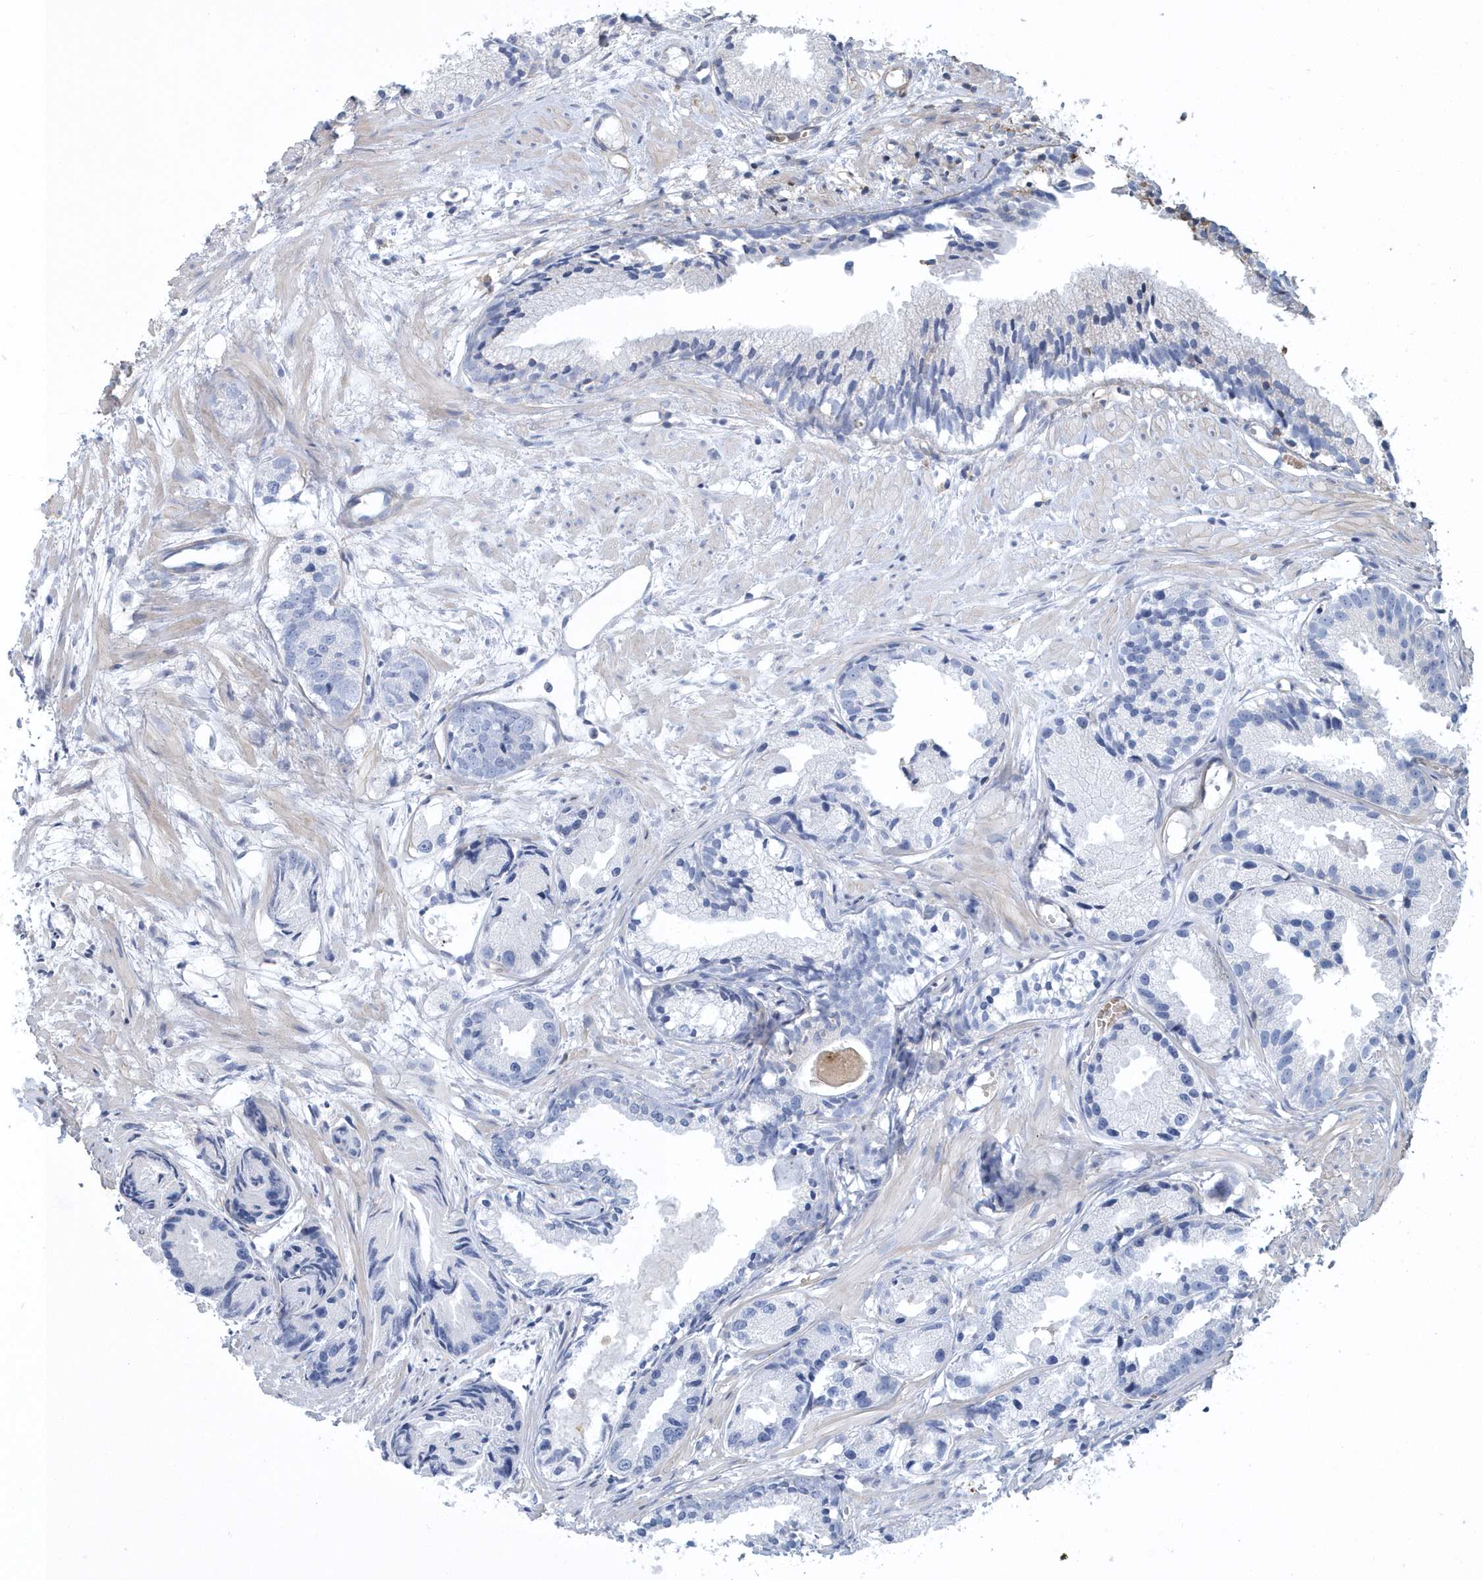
{"staining": {"intensity": "negative", "quantity": "none", "location": "none"}, "tissue": "prostate cancer", "cell_type": "Tumor cells", "image_type": "cancer", "snomed": [{"axis": "morphology", "description": "Adenocarcinoma, Low grade"}, {"axis": "topography", "description": "Prostate"}], "caption": "The immunohistochemistry (IHC) histopathology image has no significant positivity in tumor cells of low-grade adenocarcinoma (prostate) tissue.", "gene": "ARAP2", "patient": {"sex": "male", "age": 88}}